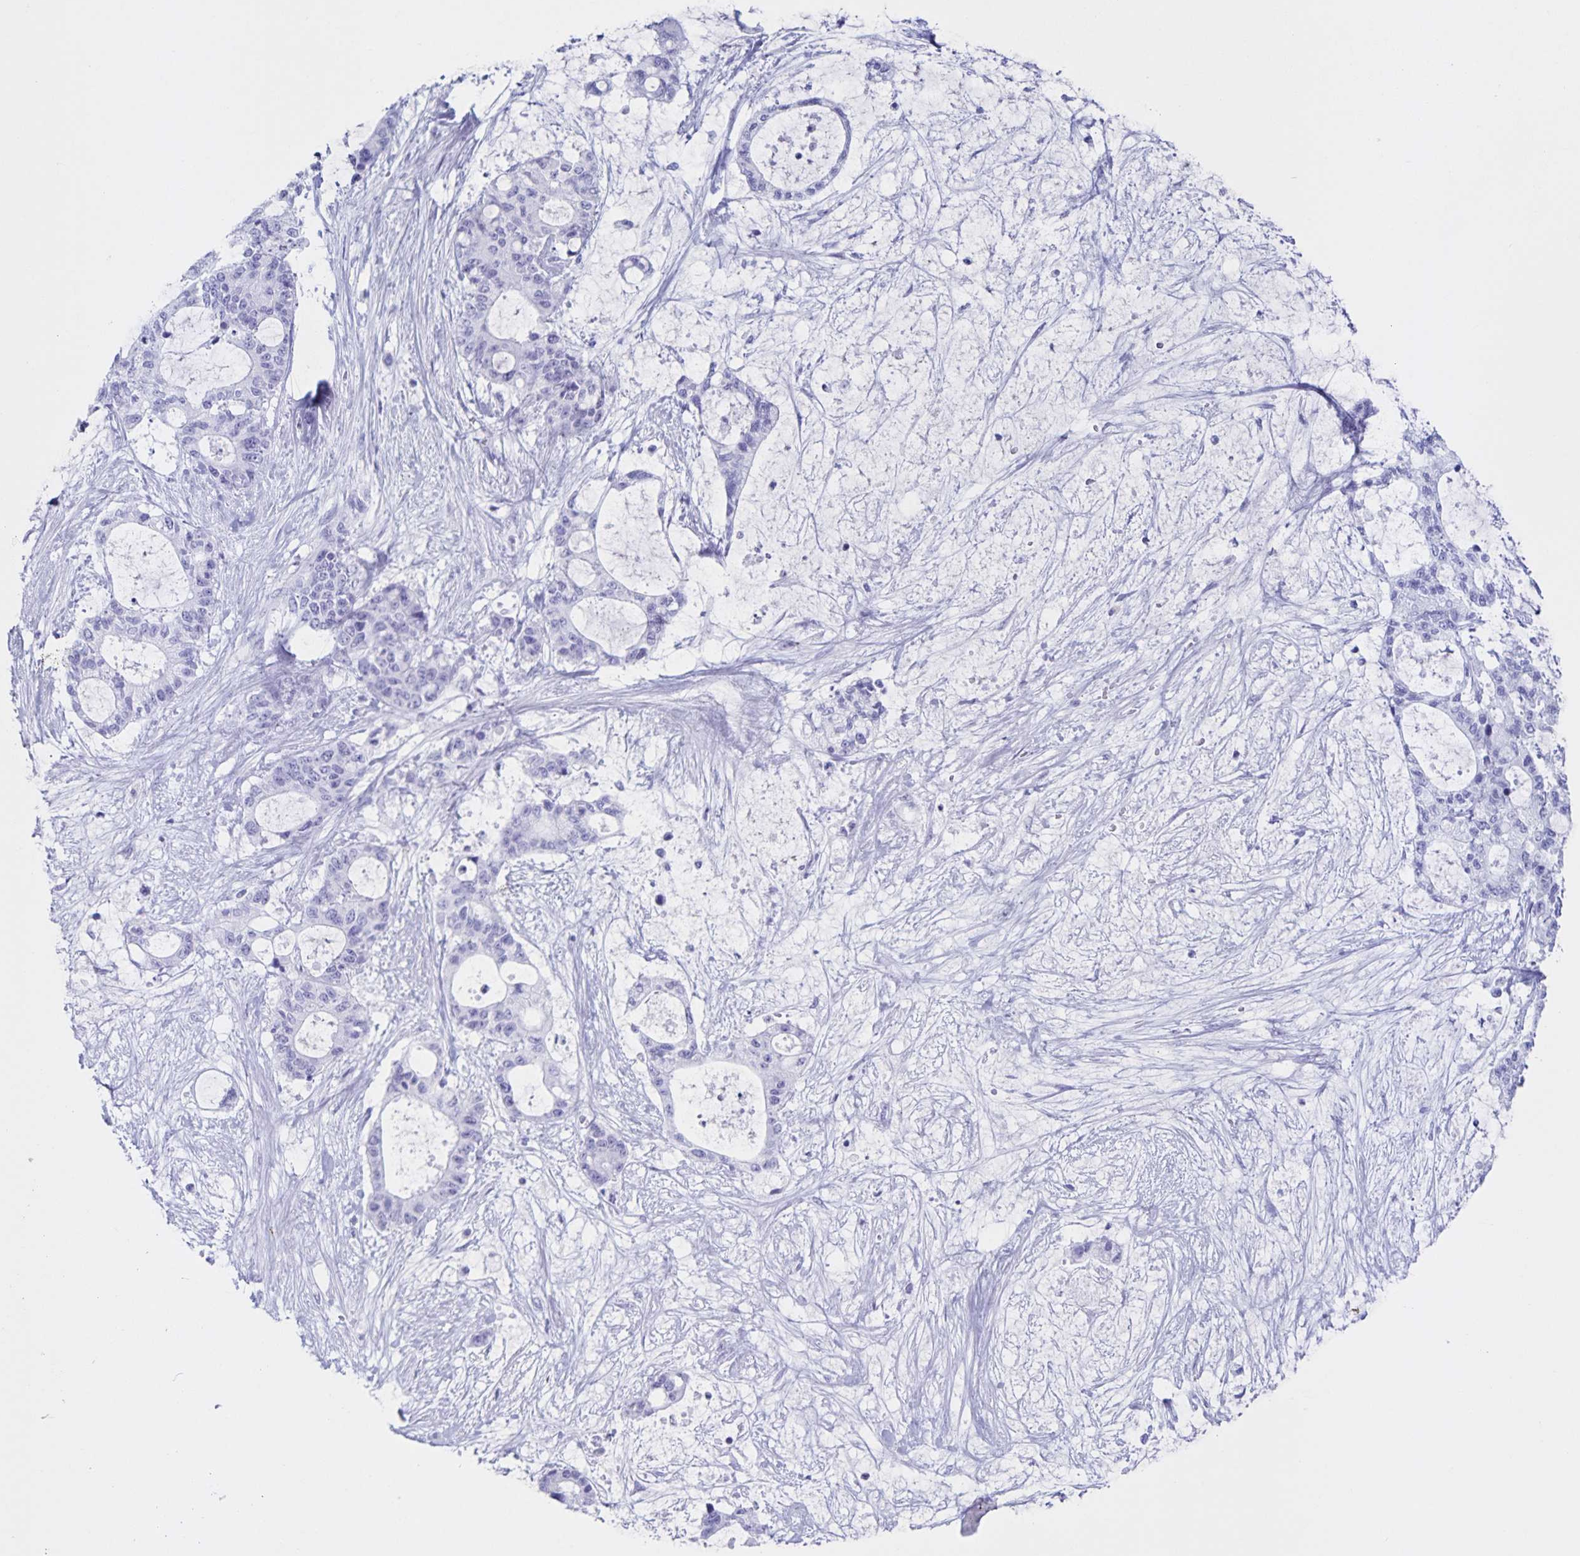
{"staining": {"intensity": "negative", "quantity": "none", "location": "none"}, "tissue": "liver cancer", "cell_type": "Tumor cells", "image_type": "cancer", "snomed": [{"axis": "morphology", "description": "Normal tissue, NOS"}, {"axis": "morphology", "description": "Cholangiocarcinoma"}, {"axis": "topography", "description": "Liver"}, {"axis": "topography", "description": "Peripheral nerve tissue"}], "caption": "Protein analysis of liver cholangiocarcinoma shows no significant staining in tumor cells.", "gene": "C12orf56", "patient": {"sex": "female", "age": 73}}